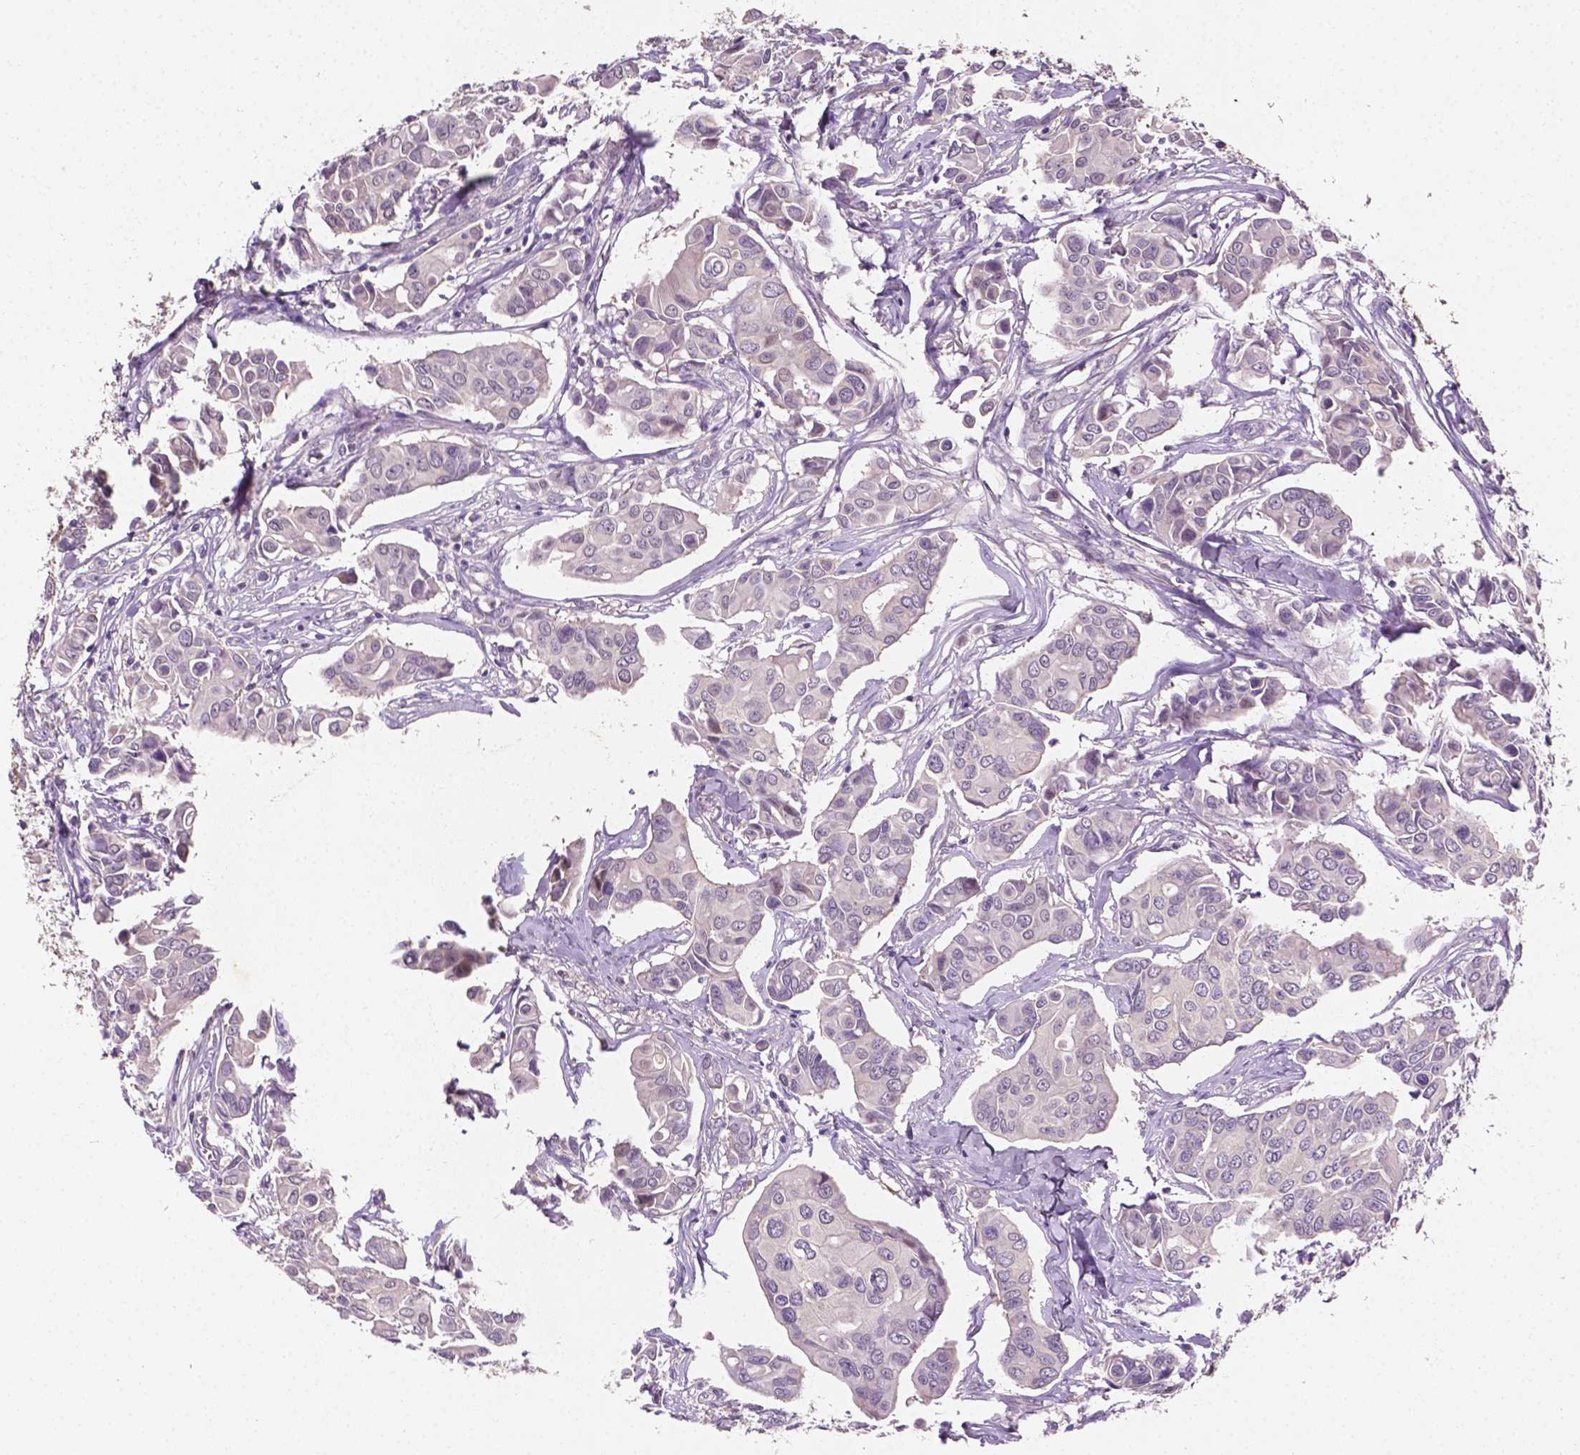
{"staining": {"intensity": "negative", "quantity": "none", "location": "none"}, "tissue": "breast cancer", "cell_type": "Tumor cells", "image_type": "cancer", "snomed": [{"axis": "morphology", "description": "Duct carcinoma"}, {"axis": "topography", "description": "Breast"}], "caption": "Immunohistochemistry photomicrograph of neoplastic tissue: human breast cancer (infiltrating ductal carcinoma) stained with DAB (3,3'-diaminobenzidine) exhibits no significant protein expression in tumor cells. (DAB IHC with hematoxylin counter stain).", "gene": "MROH6", "patient": {"sex": "female", "age": 54}}